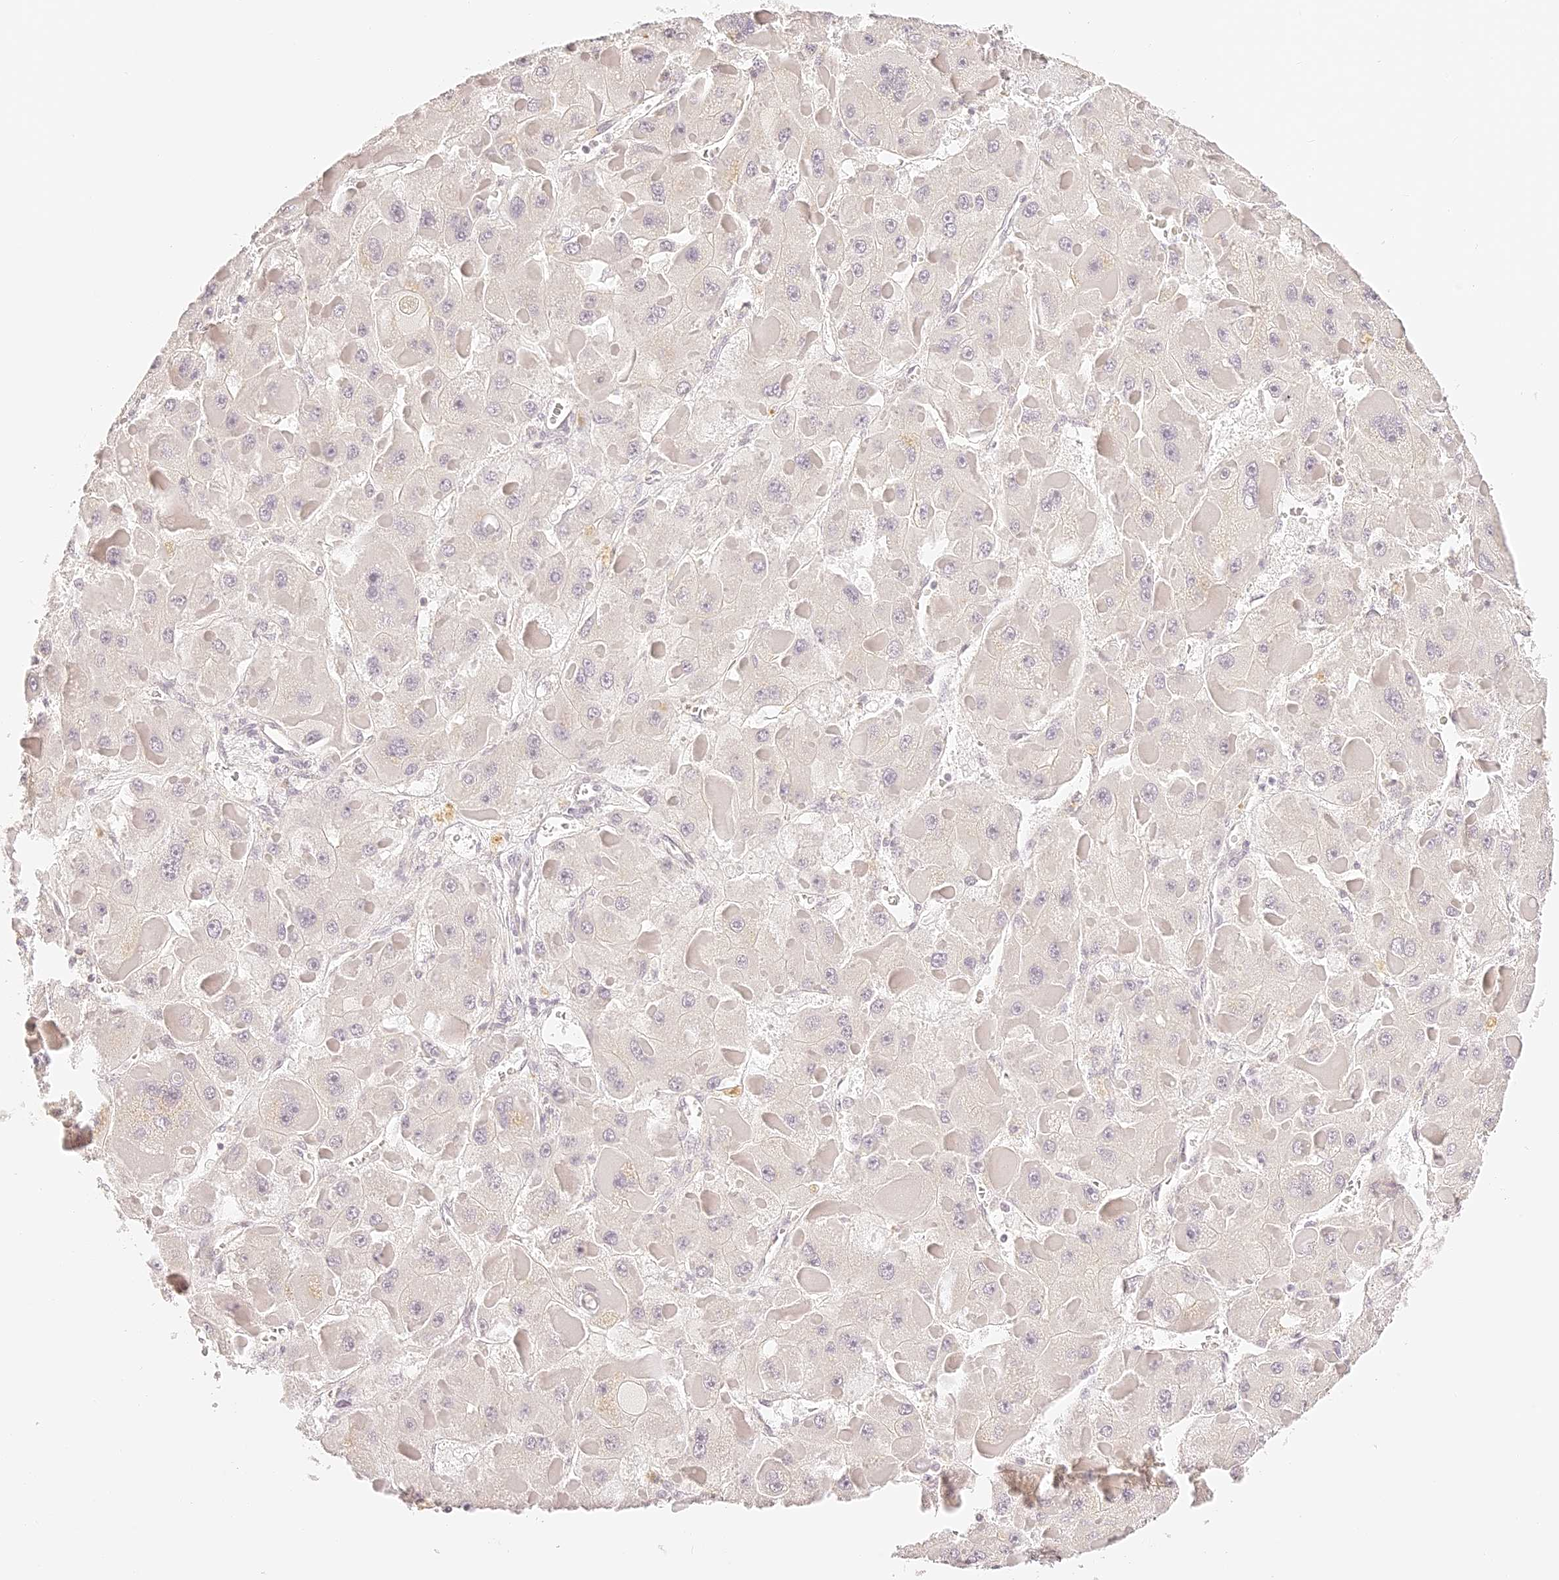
{"staining": {"intensity": "negative", "quantity": "none", "location": "none"}, "tissue": "liver cancer", "cell_type": "Tumor cells", "image_type": "cancer", "snomed": [{"axis": "morphology", "description": "Carcinoma, Hepatocellular, NOS"}, {"axis": "topography", "description": "Liver"}], "caption": "Immunohistochemical staining of liver cancer demonstrates no significant positivity in tumor cells.", "gene": "TRIM45", "patient": {"sex": "female", "age": 73}}